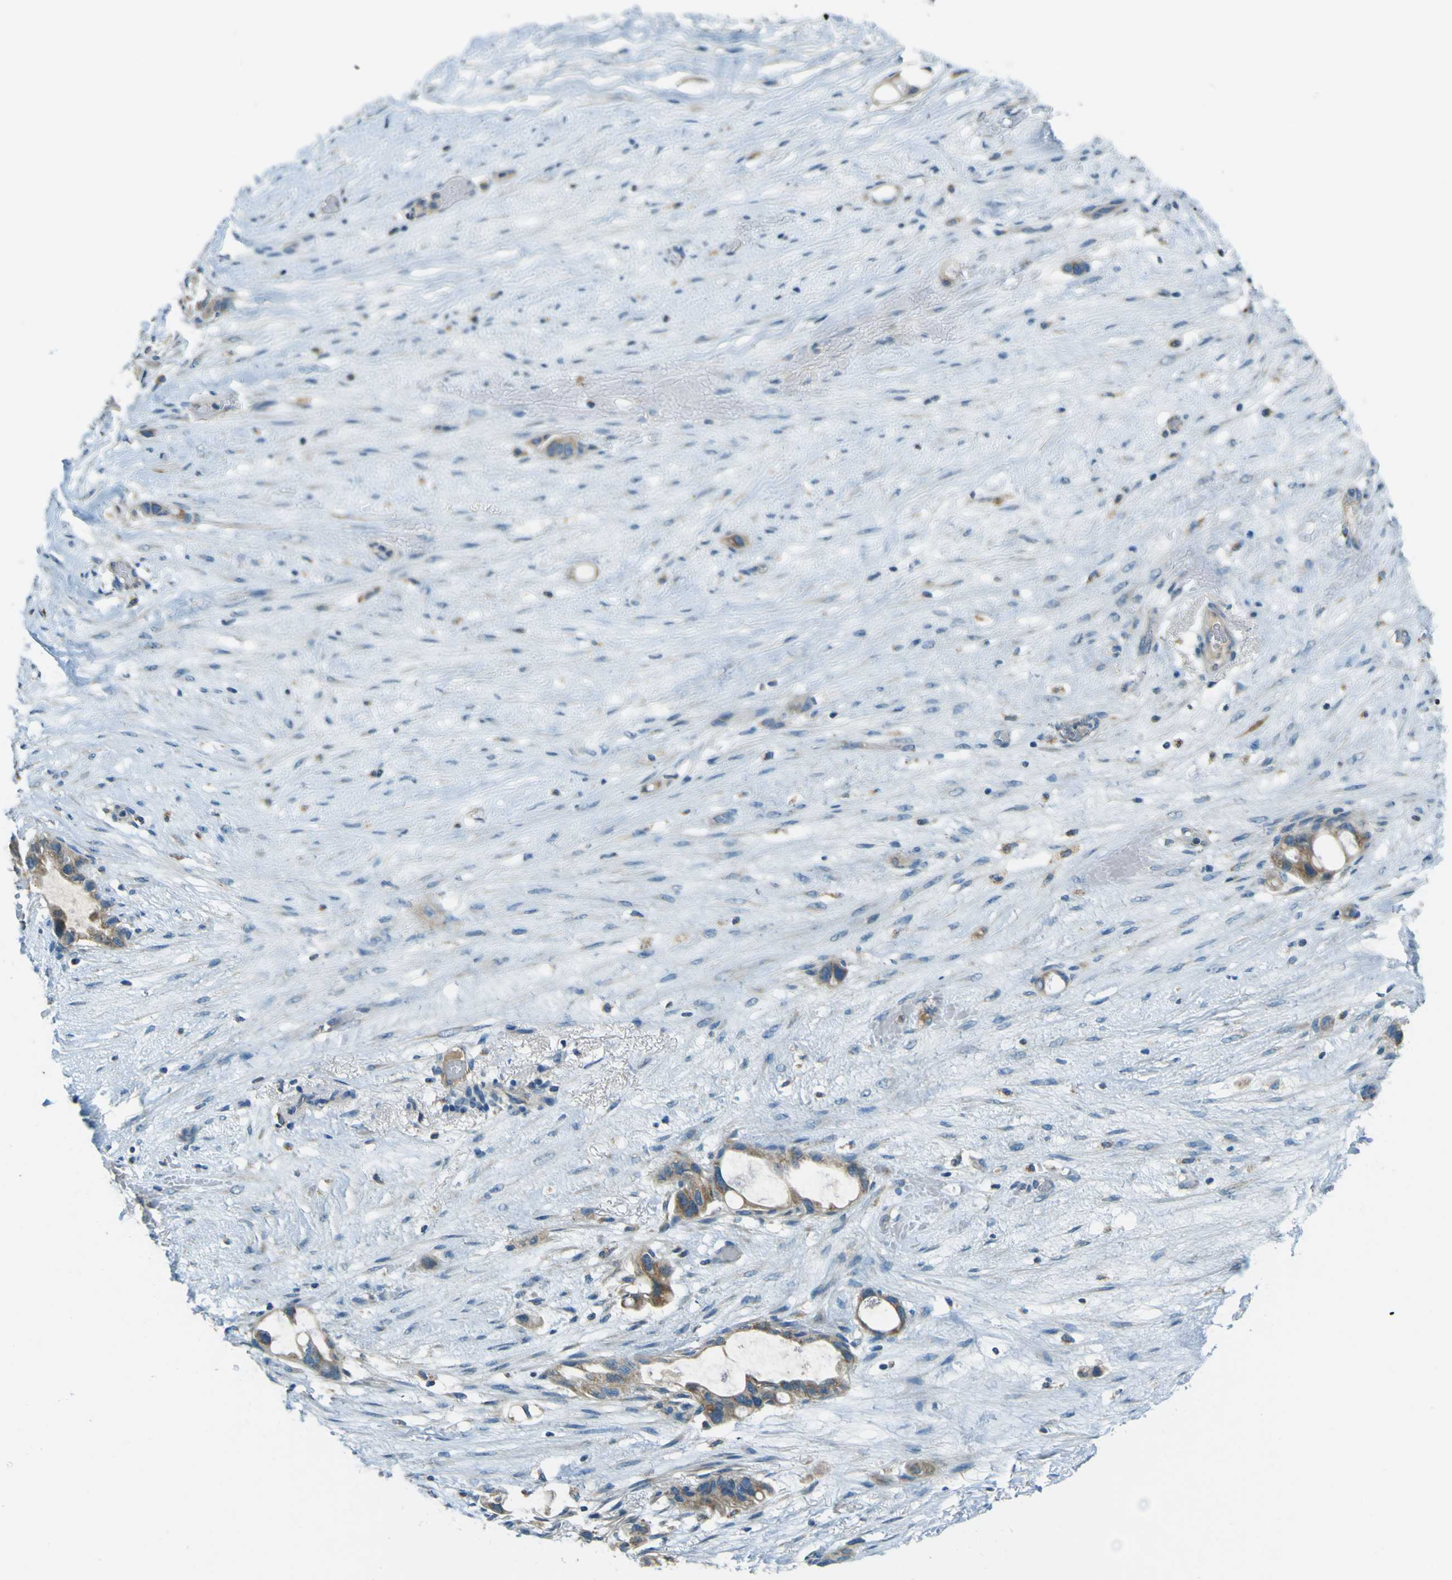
{"staining": {"intensity": "weak", "quantity": ">75%", "location": "cytoplasmic/membranous"}, "tissue": "liver cancer", "cell_type": "Tumor cells", "image_type": "cancer", "snomed": [{"axis": "morphology", "description": "Cholangiocarcinoma"}, {"axis": "topography", "description": "Liver"}], "caption": "Tumor cells reveal low levels of weak cytoplasmic/membranous staining in about >75% of cells in cholangiocarcinoma (liver).", "gene": "FKTN", "patient": {"sex": "female", "age": 65}}